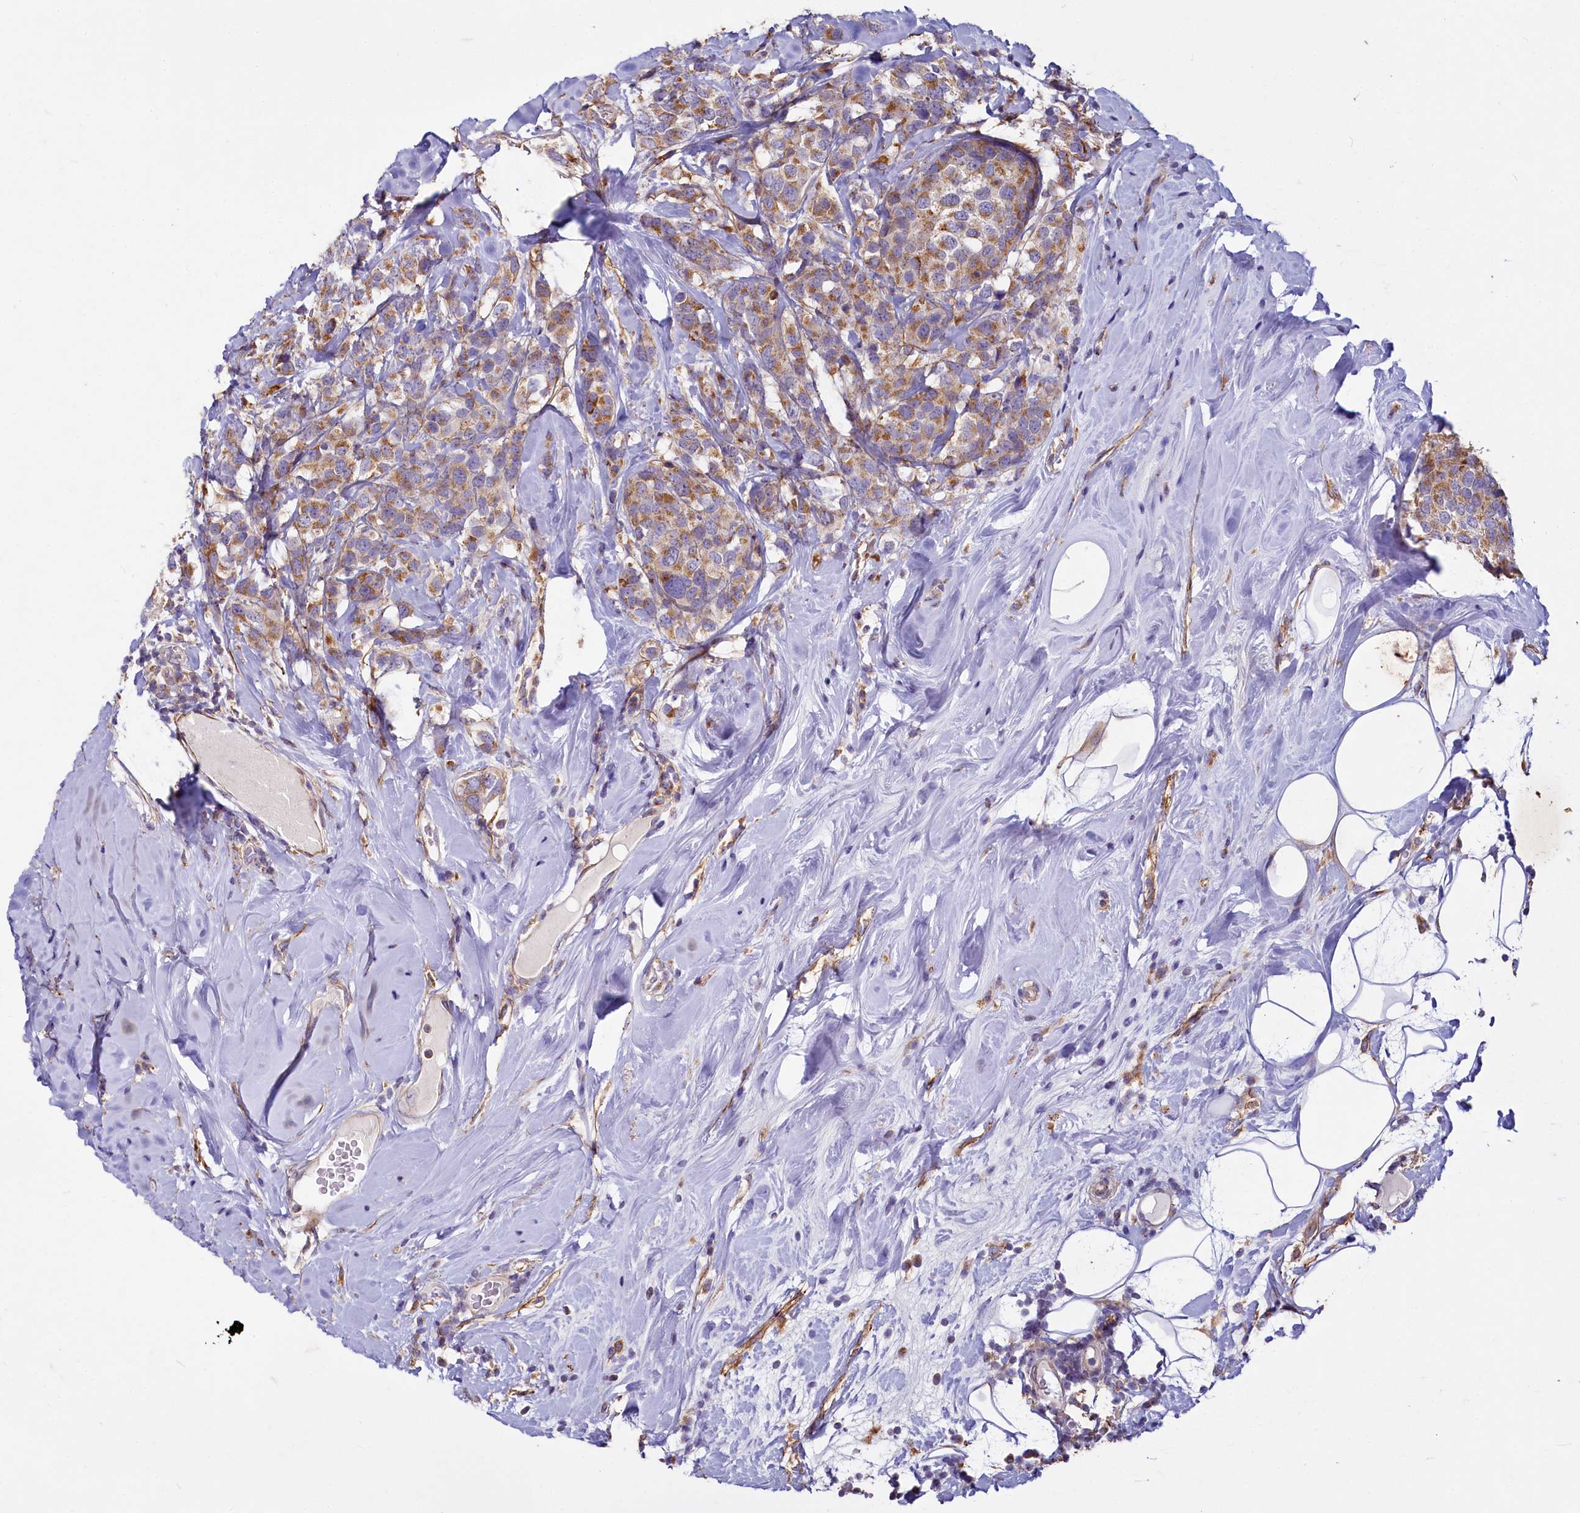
{"staining": {"intensity": "moderate", "quantity": ">75%", "location": "cytoplasmic/membranous"}, "tissue": "breast cancer", "cell_type": "Tumor cells", "image_type": "cancer", "snomed": [{"axis": "morphology", "description": "Lobular carcinoma"}, {"axis": "topography", "description": "Breast"}], "caption": "Immunohistochemistry (IHC) (DAB (3,3'-diaminobenzidine)) staining of breast lobular carcinoma displays moderate cytoplasmic/membranous protein staining in approximately >75% of tumor cells. Nuclei are stained in blue.", "gene": "ADCY2", "patient": {"sex": "female", "age": 59}}